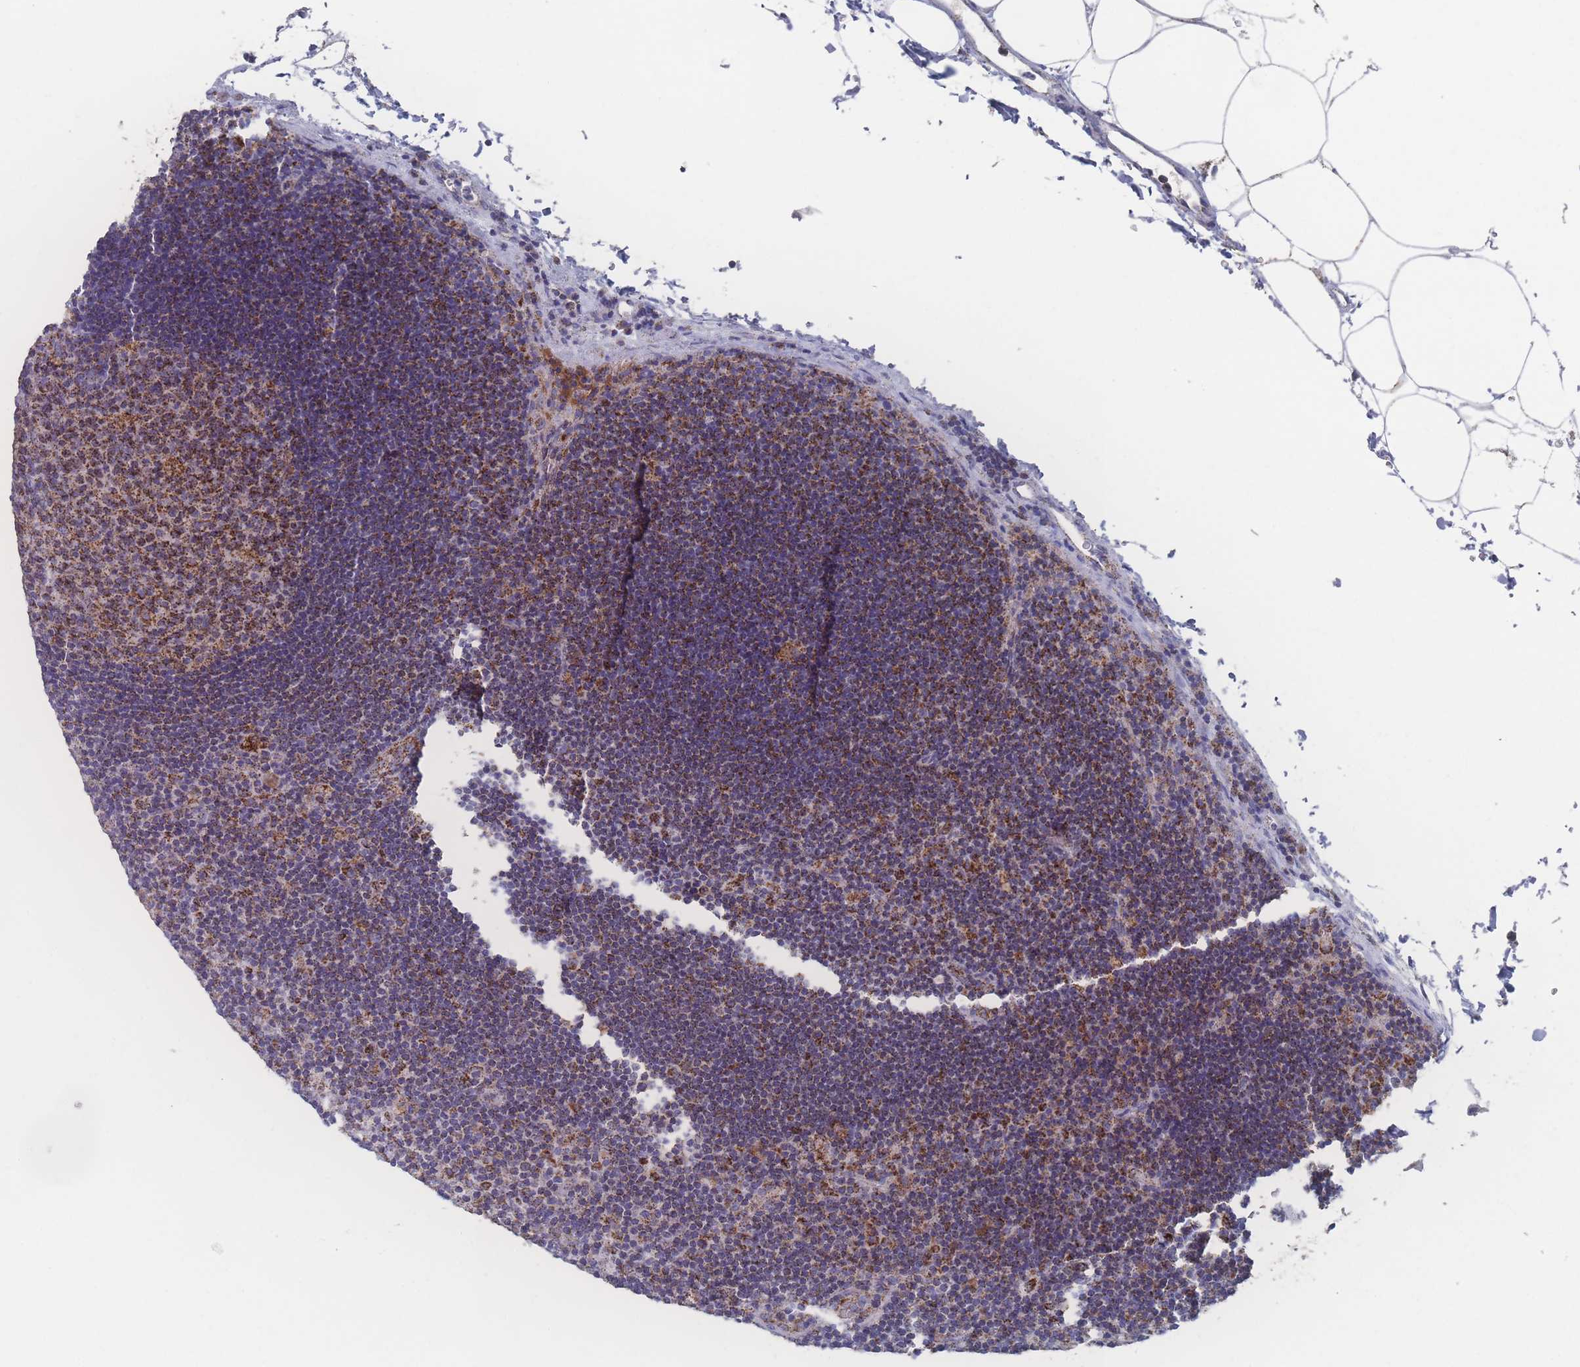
{"staining": {"intensity": "strong", "quantity": "25%-75%", "location": "cytoplasmic/membranous"}, "tissue": "lymph node", "cell_type": "Germinal center cells", "image_type": "normal", "snomed": [{"axis": "morphology", "description": "Normal tissue, NOS"}, {"axis": "topography", "description": "Lymph node"}], "caption": "Lymph node stained with DAB (3,3'-diaminobenzidine) immunohistochemistry (IHC) reveals high levels of strong cytoplasmic/membranous expression in about 25%-75% of germinal center cells. The staining was performed using DAB to visualize the protein expression in brown, while the nuclei were stained in blue with hematoxylin (Magnification: 20x).", "gene": "PEX14", "patient": {"sex": "male", "age": 62}}